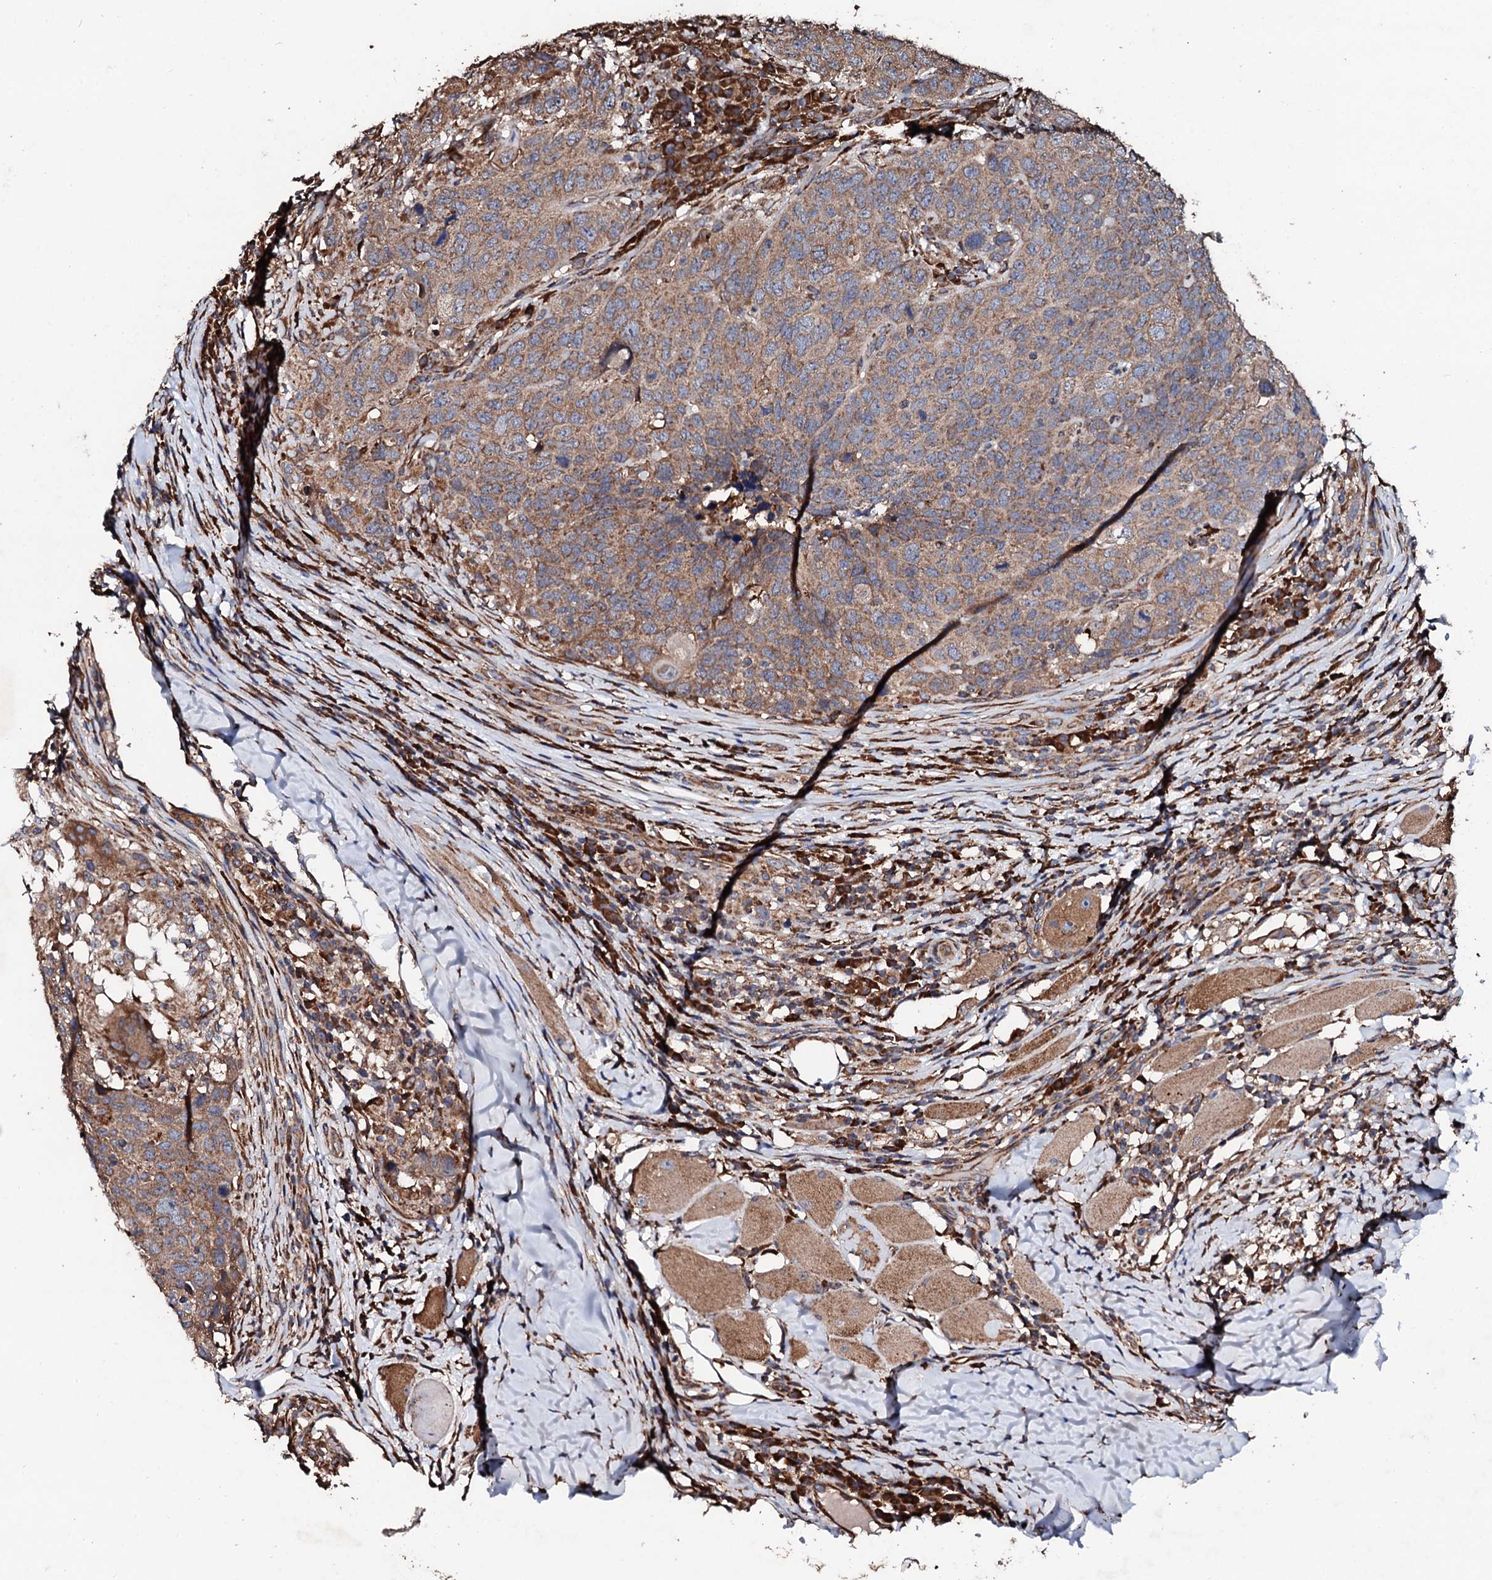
{"staining": {"intensity": "moderate", "quantity": ">75%", "location": "cytoplasmic/membranous"}, "tissue": "head and neck cancer", "cell_type": "Tumor cells", "image_type": "cancer", "snomed": [{"axis": "morphology", "description": "Squamous cell carcinoma, NOS"}, {"axis": "topography", "description": "Head-Neck"}], "caption": "Protein staining of head and neck cancer tissue displays moderate cytoplasmic/membranous positivity in approximately >75% of tumor cells.", "gene": "CKAP5", "patient": {"sex": "male", "age": 66}}